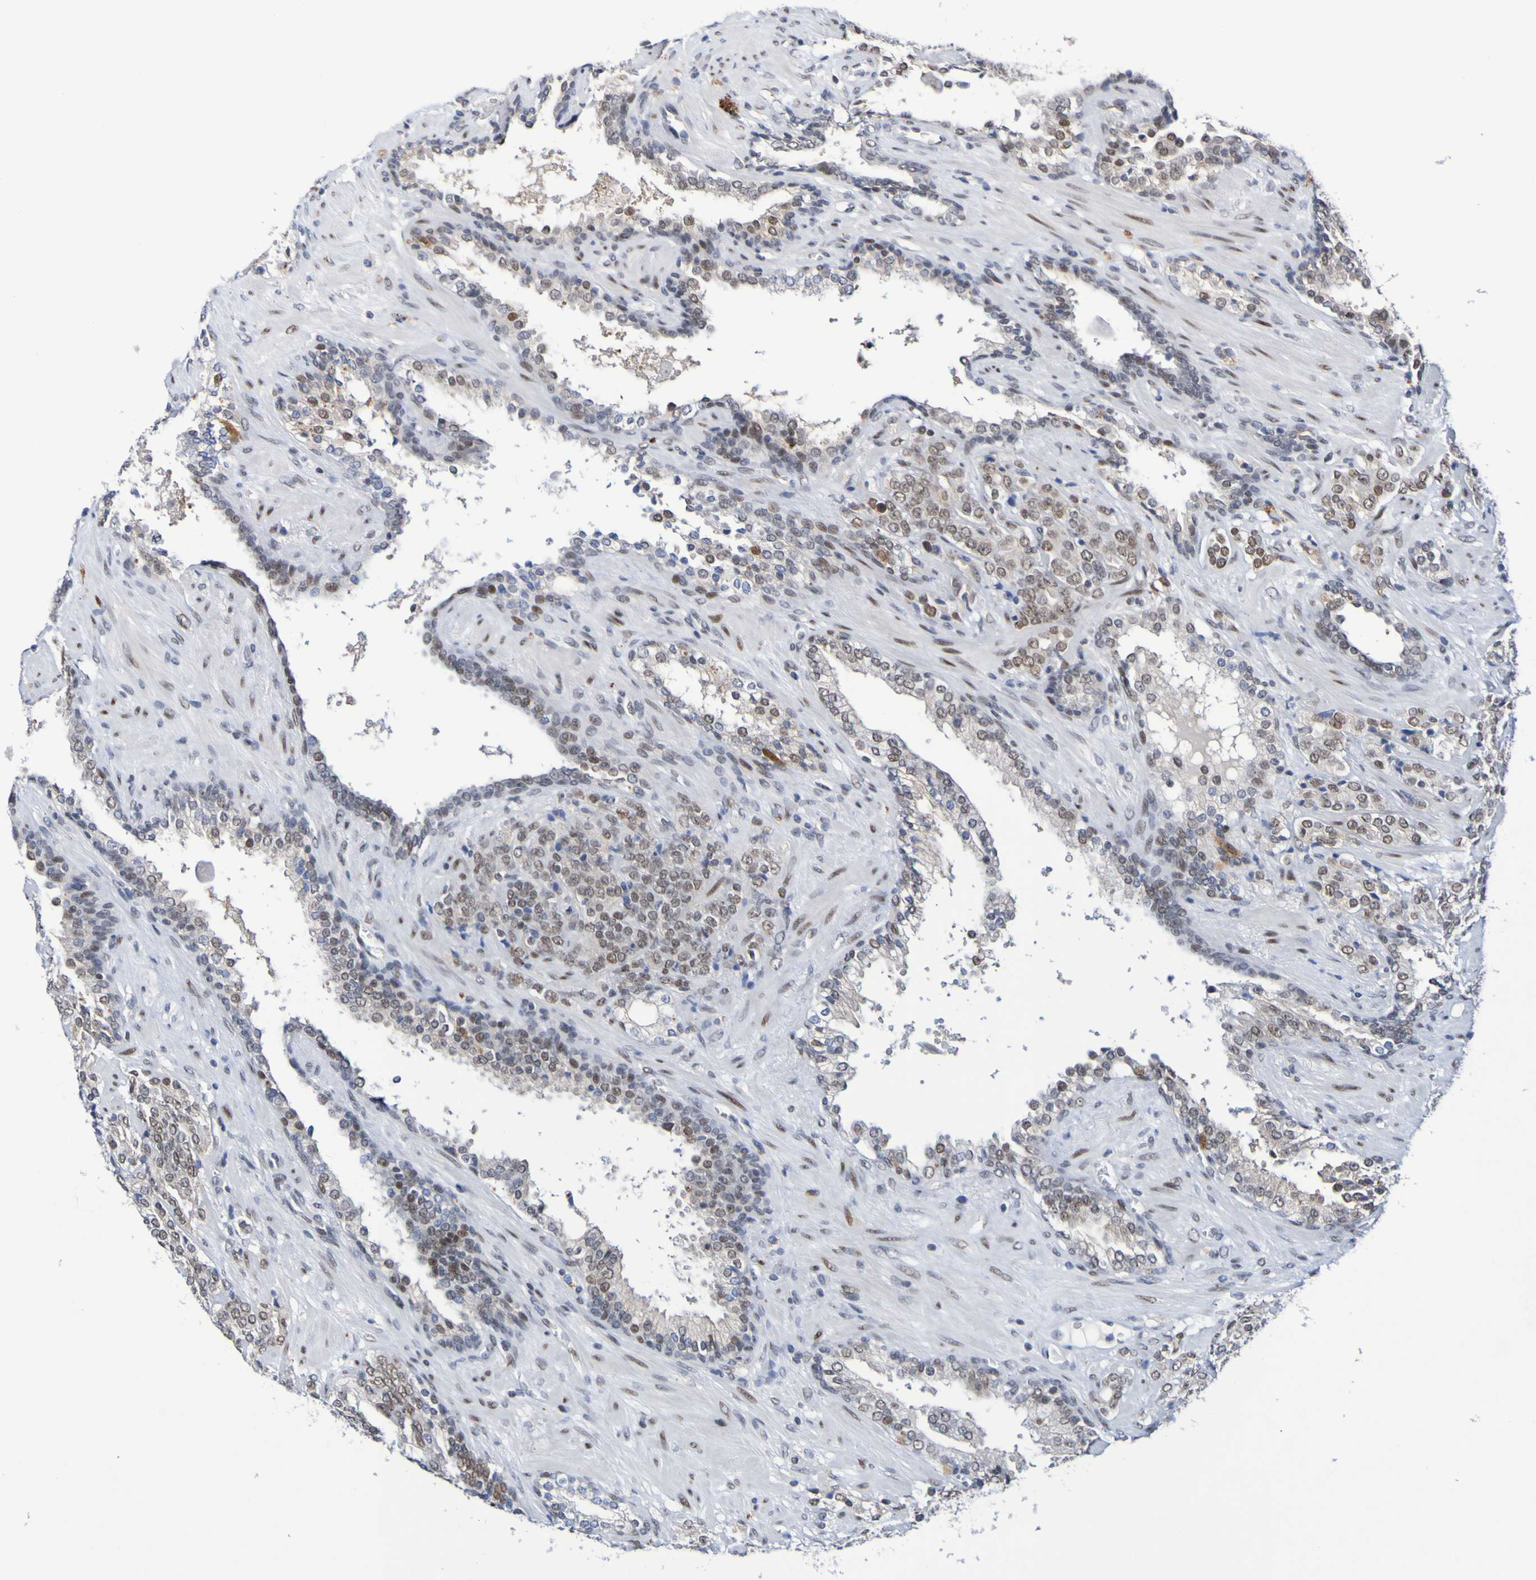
{"staining": {"intensity": "moderate", "quantity": ">75%", "location": "nuclear"}, "tissue": "prostate cancer", "cell_type": "Tumor cells", "image_type": "cancer", "snomed": [{"axis": "morphology", "description": "Adenocarcinoma, High grade"}, {"axis": "topography", "description": "Prostate"}], "caption": "The histopathology image reveals staining of prostate cancer, revealing moderate nuclear protein staining (brown color) within tumor cells.", "gene": "PCGF1", "patient": {"sex": "male", "age": 71}}